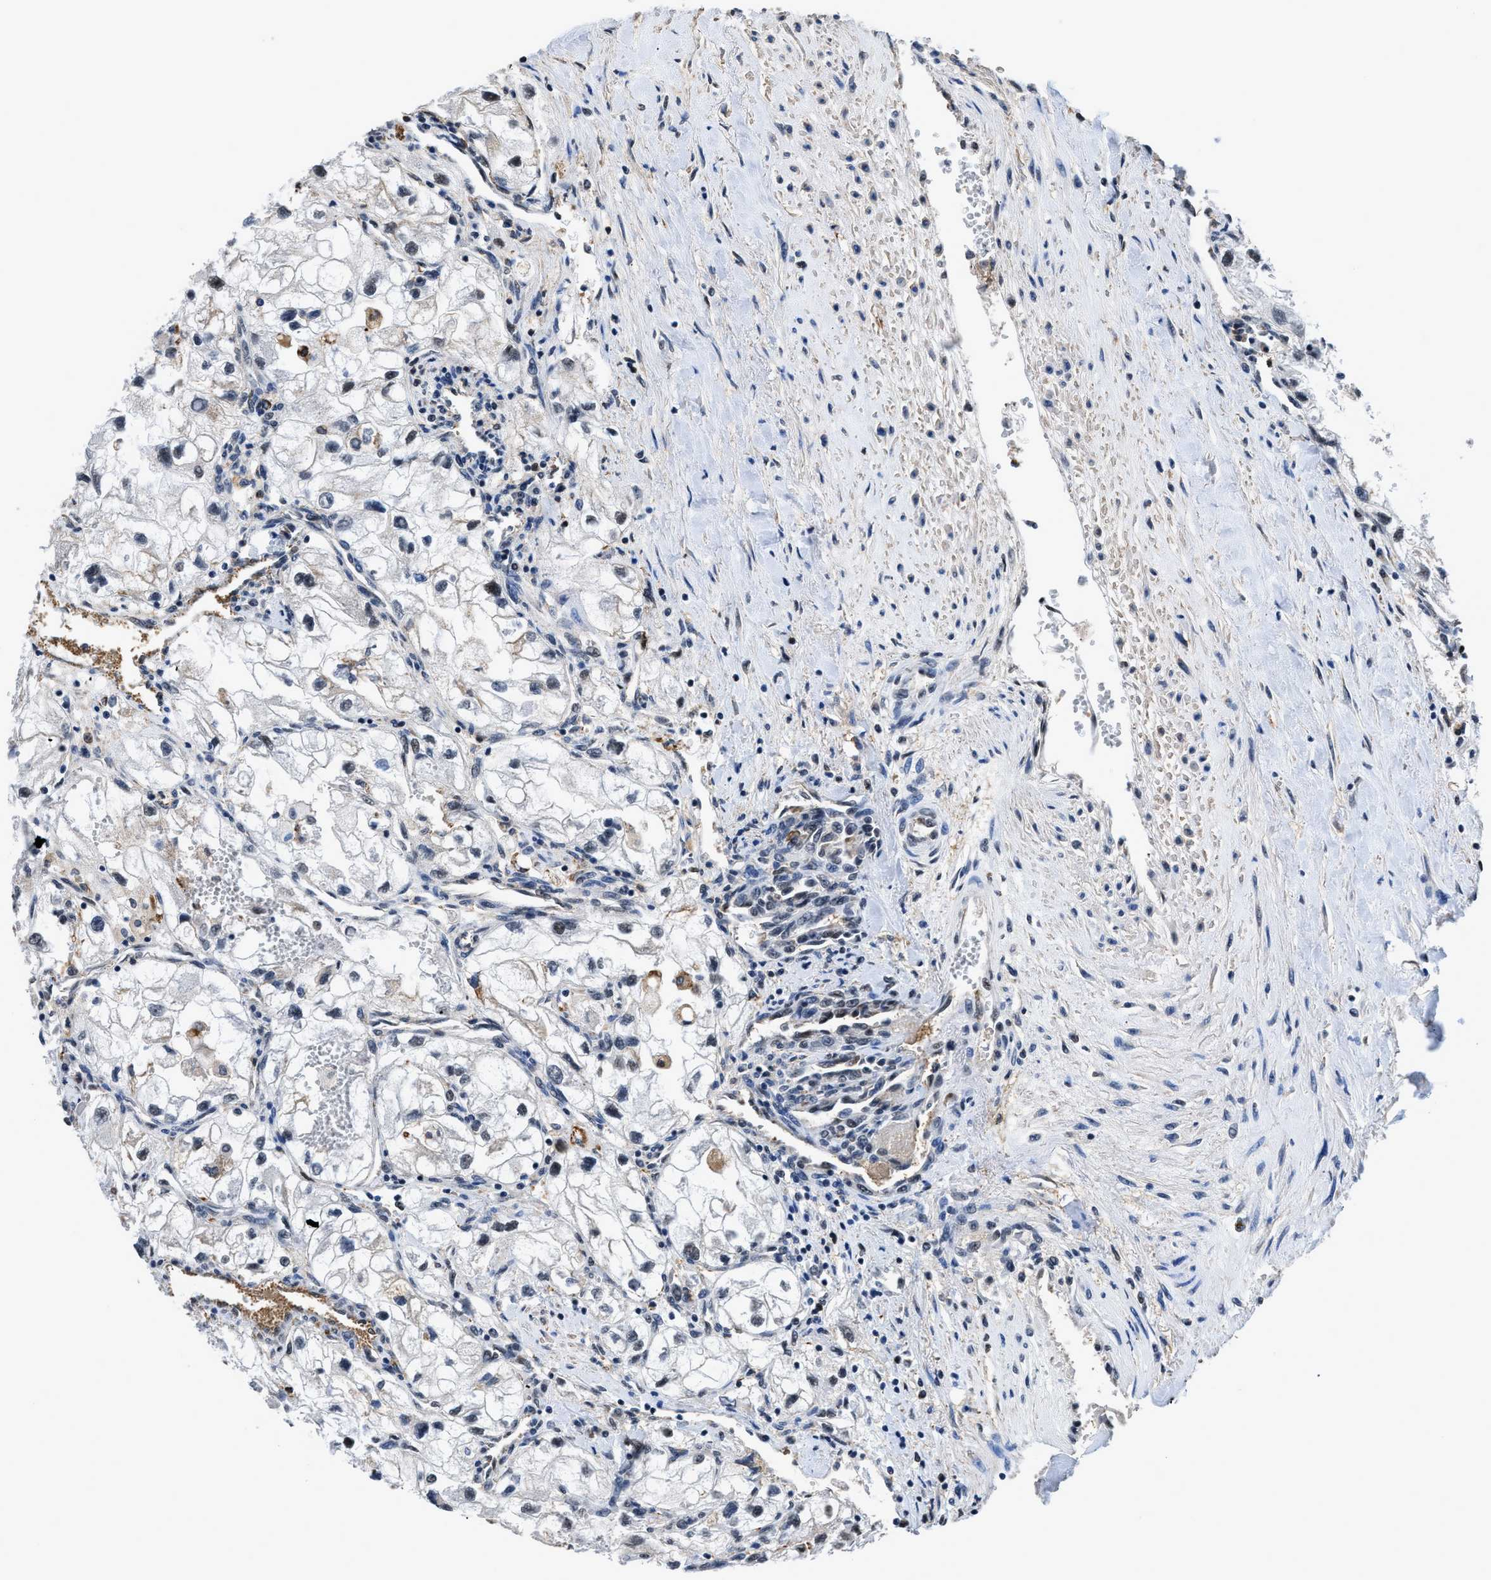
{"staining": {"intensity": "moderate", "quantity": "<25%", "location": "nuclear"}, "tissue": "renal cancer", "cell_type": "Tumor cells", "image_type": "cancer", "snomed": [{"axis": "morphology", "description": "Adenocarcinoma, NOS"}, {"axis": "topography", "description": "Kidney"}], "caption": "Adenocarcinoma (renal) tissue exhibits moderate nuclear staining in approximately <25% of tumor cells", "gene": "HNRNPH2", "patient": {"sex": "female", "age": 70}}